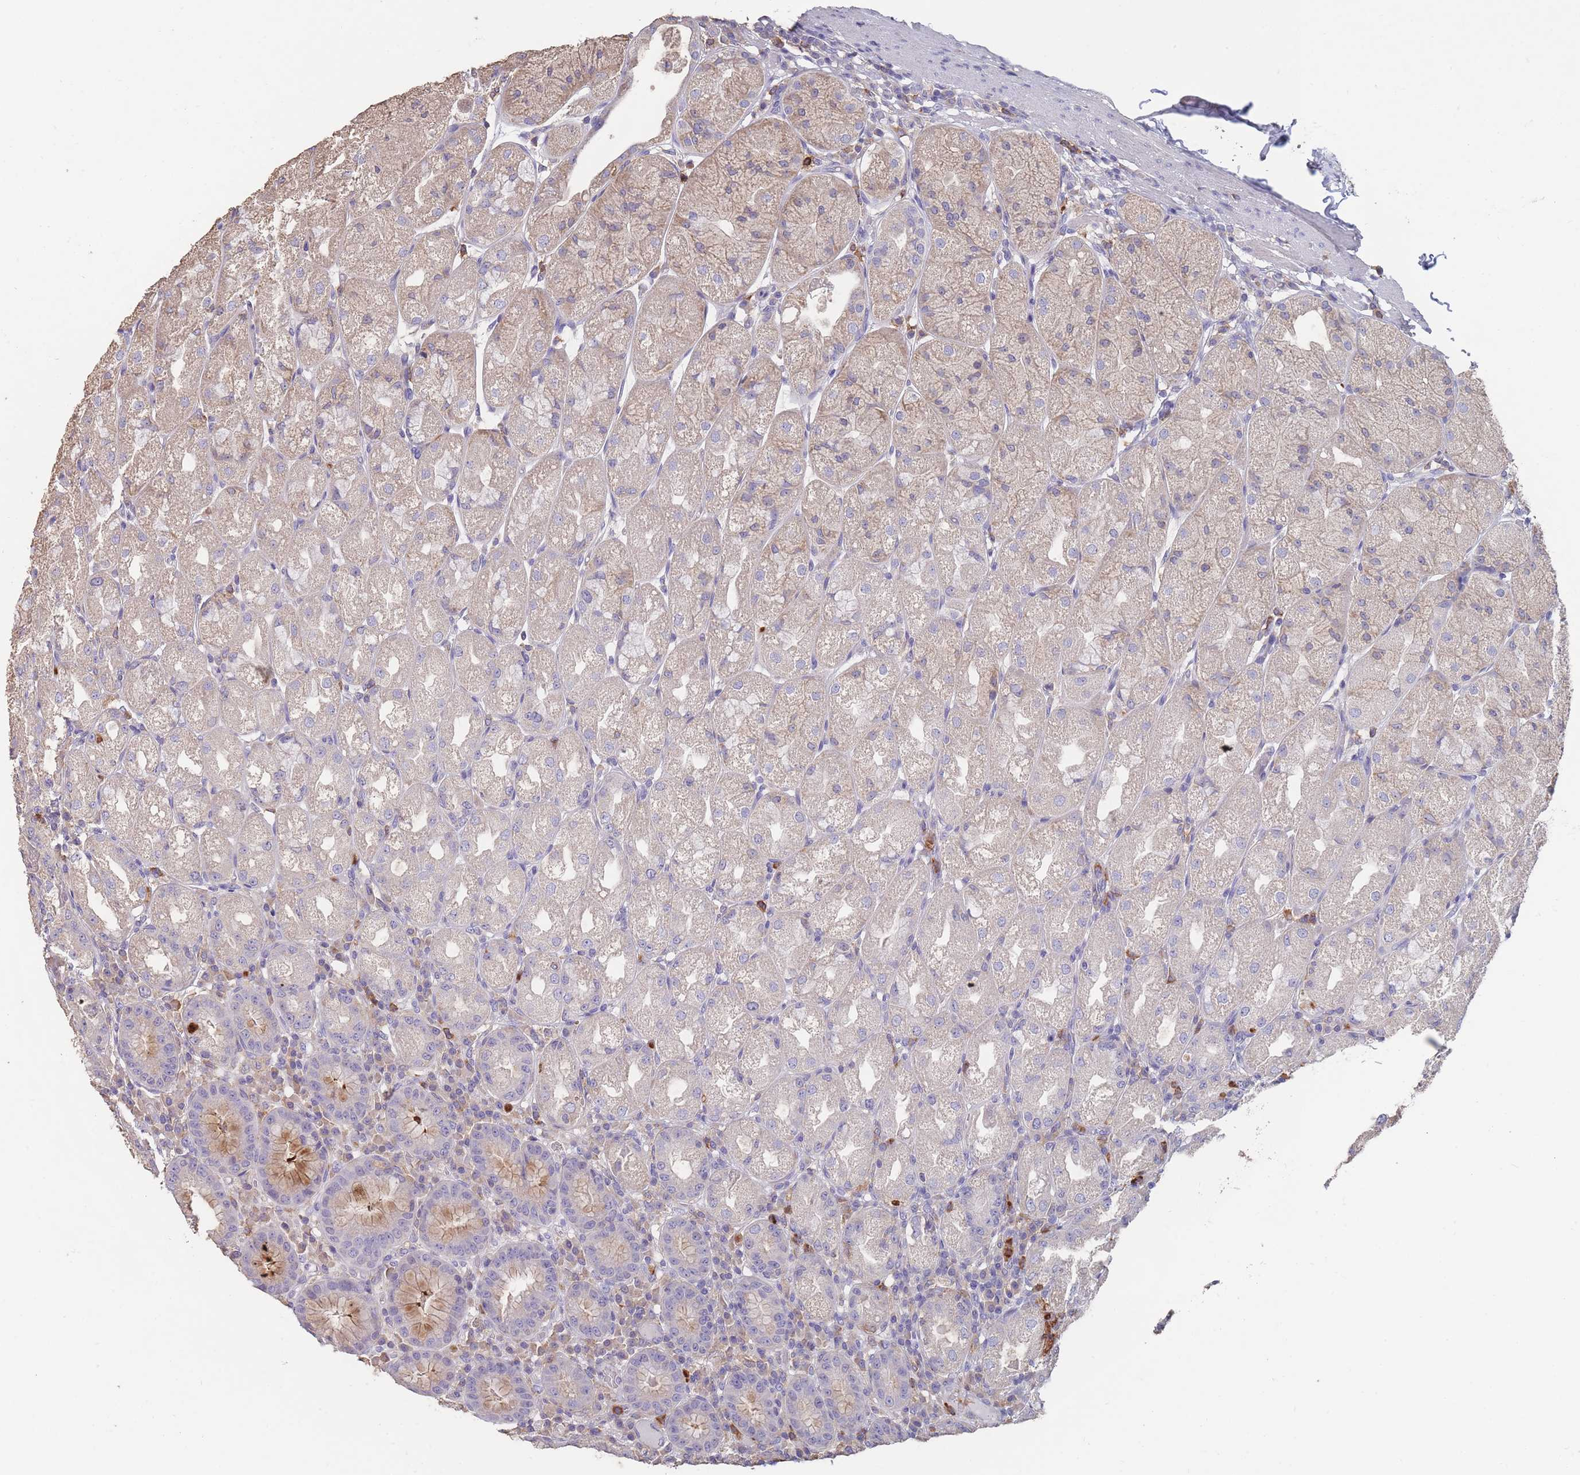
{"staining": {"intensity": "moderate", "quantity": "<25%", "location": "cytoplasmic/membranous"}, "tissue": "stomach", "cell_type": "Glandular cells", "image_type": "normal", "snomed": [{"axis": "morphology", "description": "Normal tissue, NOS"}, {"axis": "topography", "description": "Stomach, upper"}], "caption": "Brown immunohistochemical staining in unremarkable human stomach exhibits moderate cytoplasmic/membranous positivity in approximately <25% of glandular cells. The protein of interest is stained brown, and the nuclei are stained in blue (DAB (3,3'-diaminobenzidine) IHC with brightfield microscopy, high magnification).", "gene": "CLEC12A", "patient": {"sex": "male", "age": 52}}